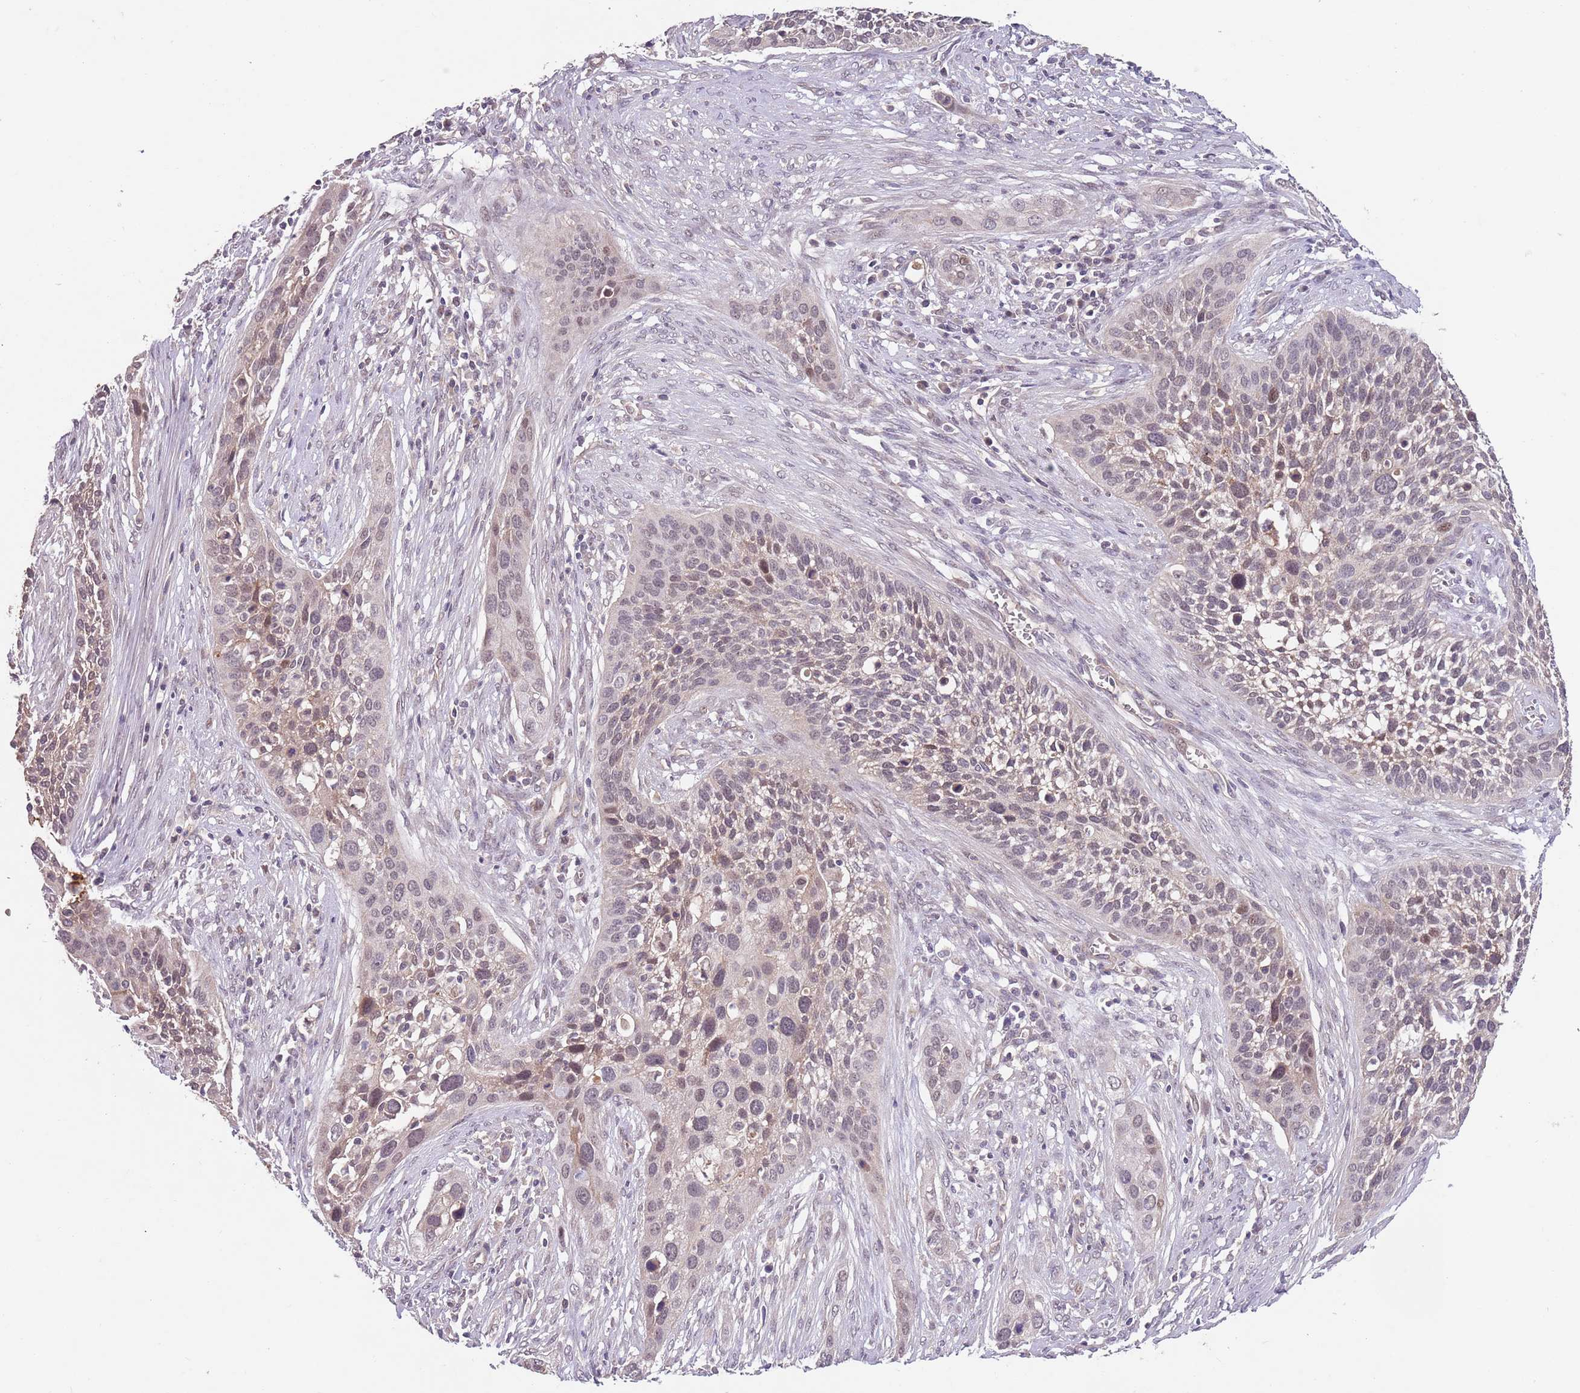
{"staining": {"intensity": "weak", "quantity": ">75%", "location": "cytoplasmic/membranous"}, "tissue": "cervical cancer", "cell_type": "Tumor cells", "image_type": "cancer", "snomed": [{"axis": "morphology", "description": "Squamous cell carcinoma, NOS"}, {"axis": "topography", "description": "Cervix"}], "caption": "Cervical squamous cell carcinoma stained with a protein marker displays weak staining in tumor cells.", "gene": "MEI1", "patient": {"sex": "female", "age": 34}}